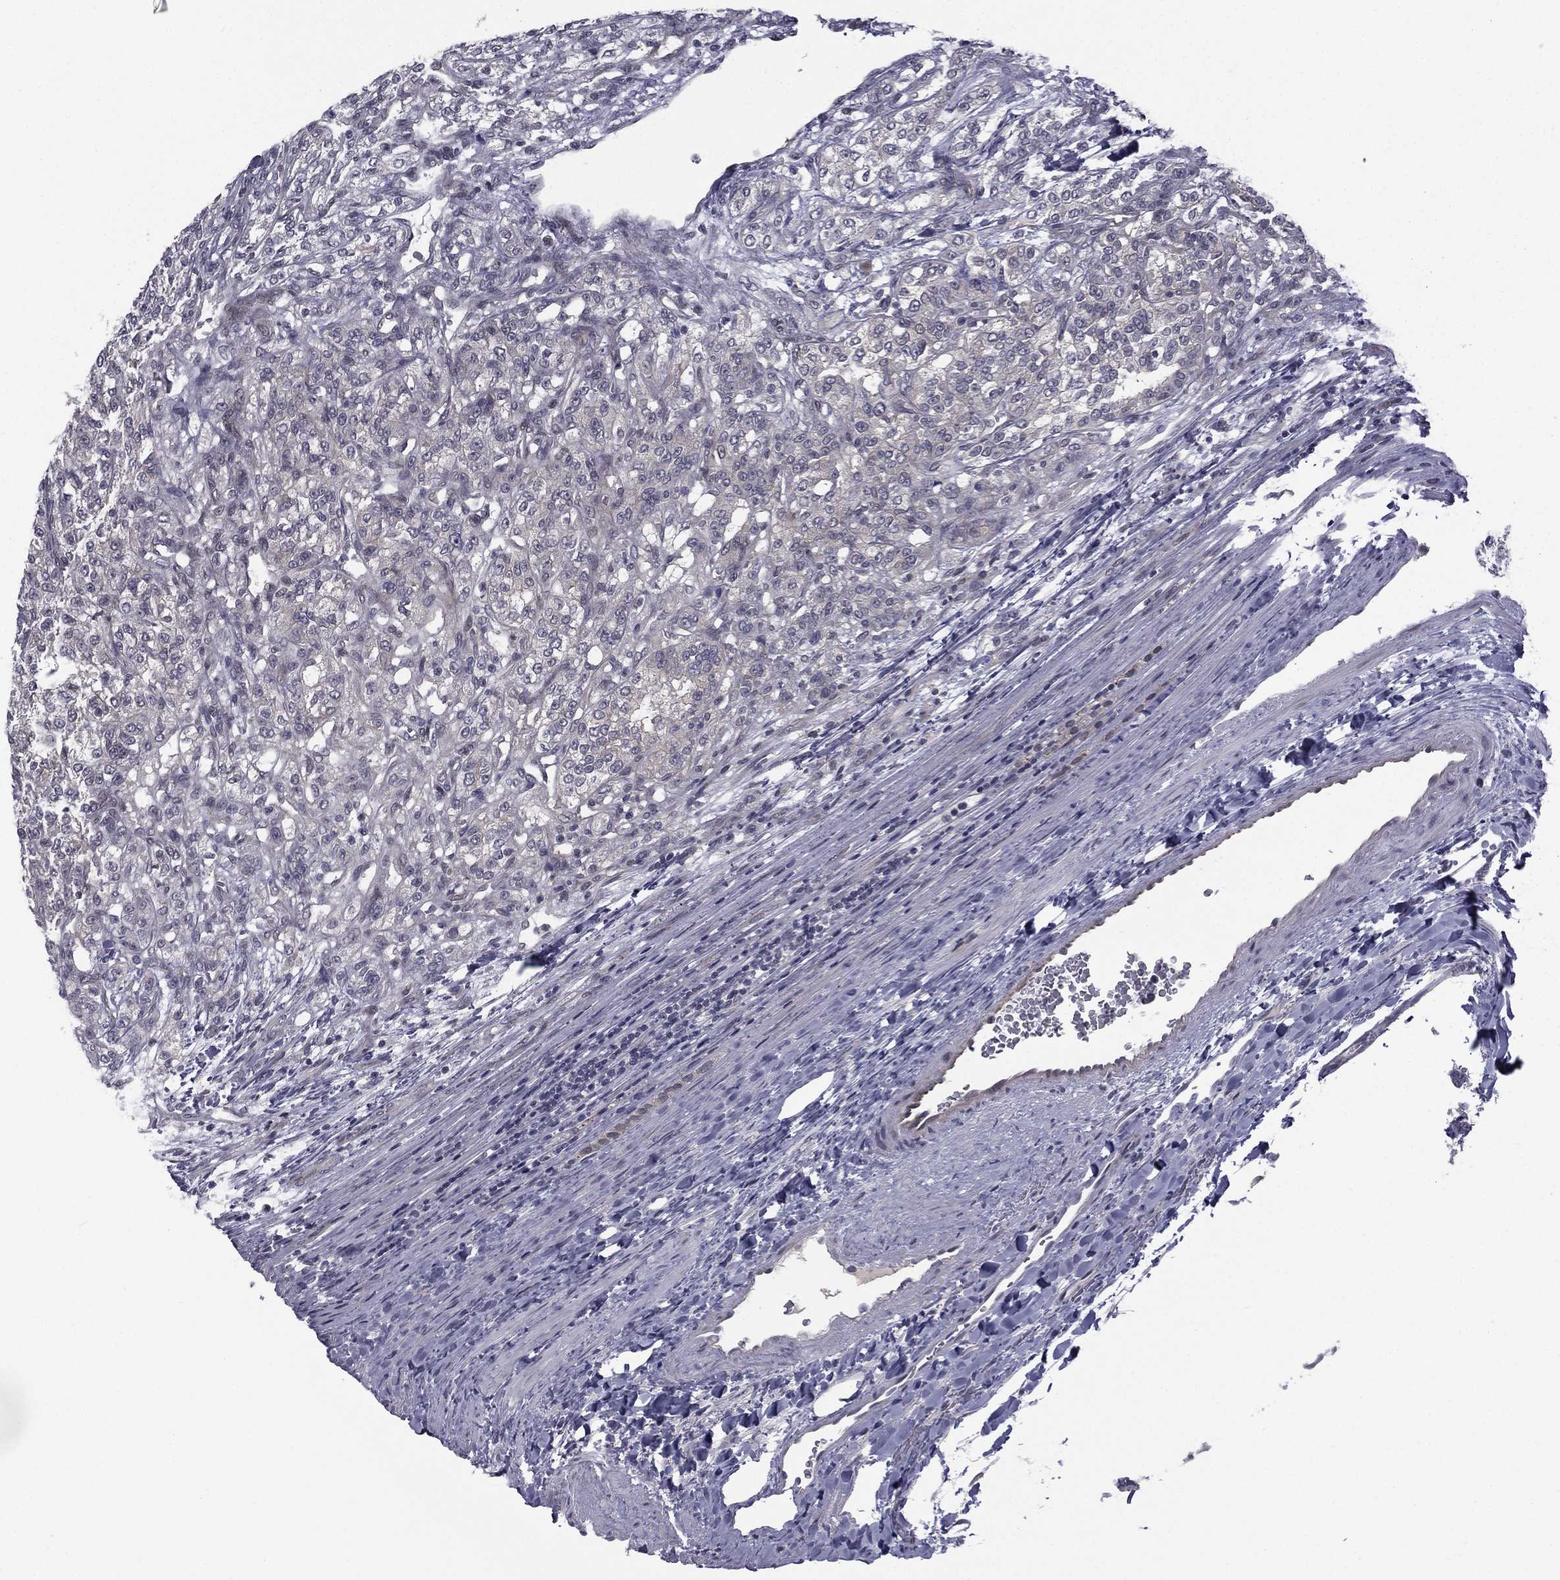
{"staining": {"intensity": "negative", "quantity": "none", "location": "none"}, "tissue": "renal cancer", "cell_type": "Tumor cells", "image_type": "cancer", "snomed": [{"axis": "morphology", "description": "Adenocarcinoma, NOS"}, {"axis": "topography", "description": "Kidney"}], "caption": "Adenocarcinoma (renal) stained for a protein using immunohistochemistry reveals no expression tumor cells.", "gene": "ACTRT2", "patient": {"sex": "female", "age": 63}}